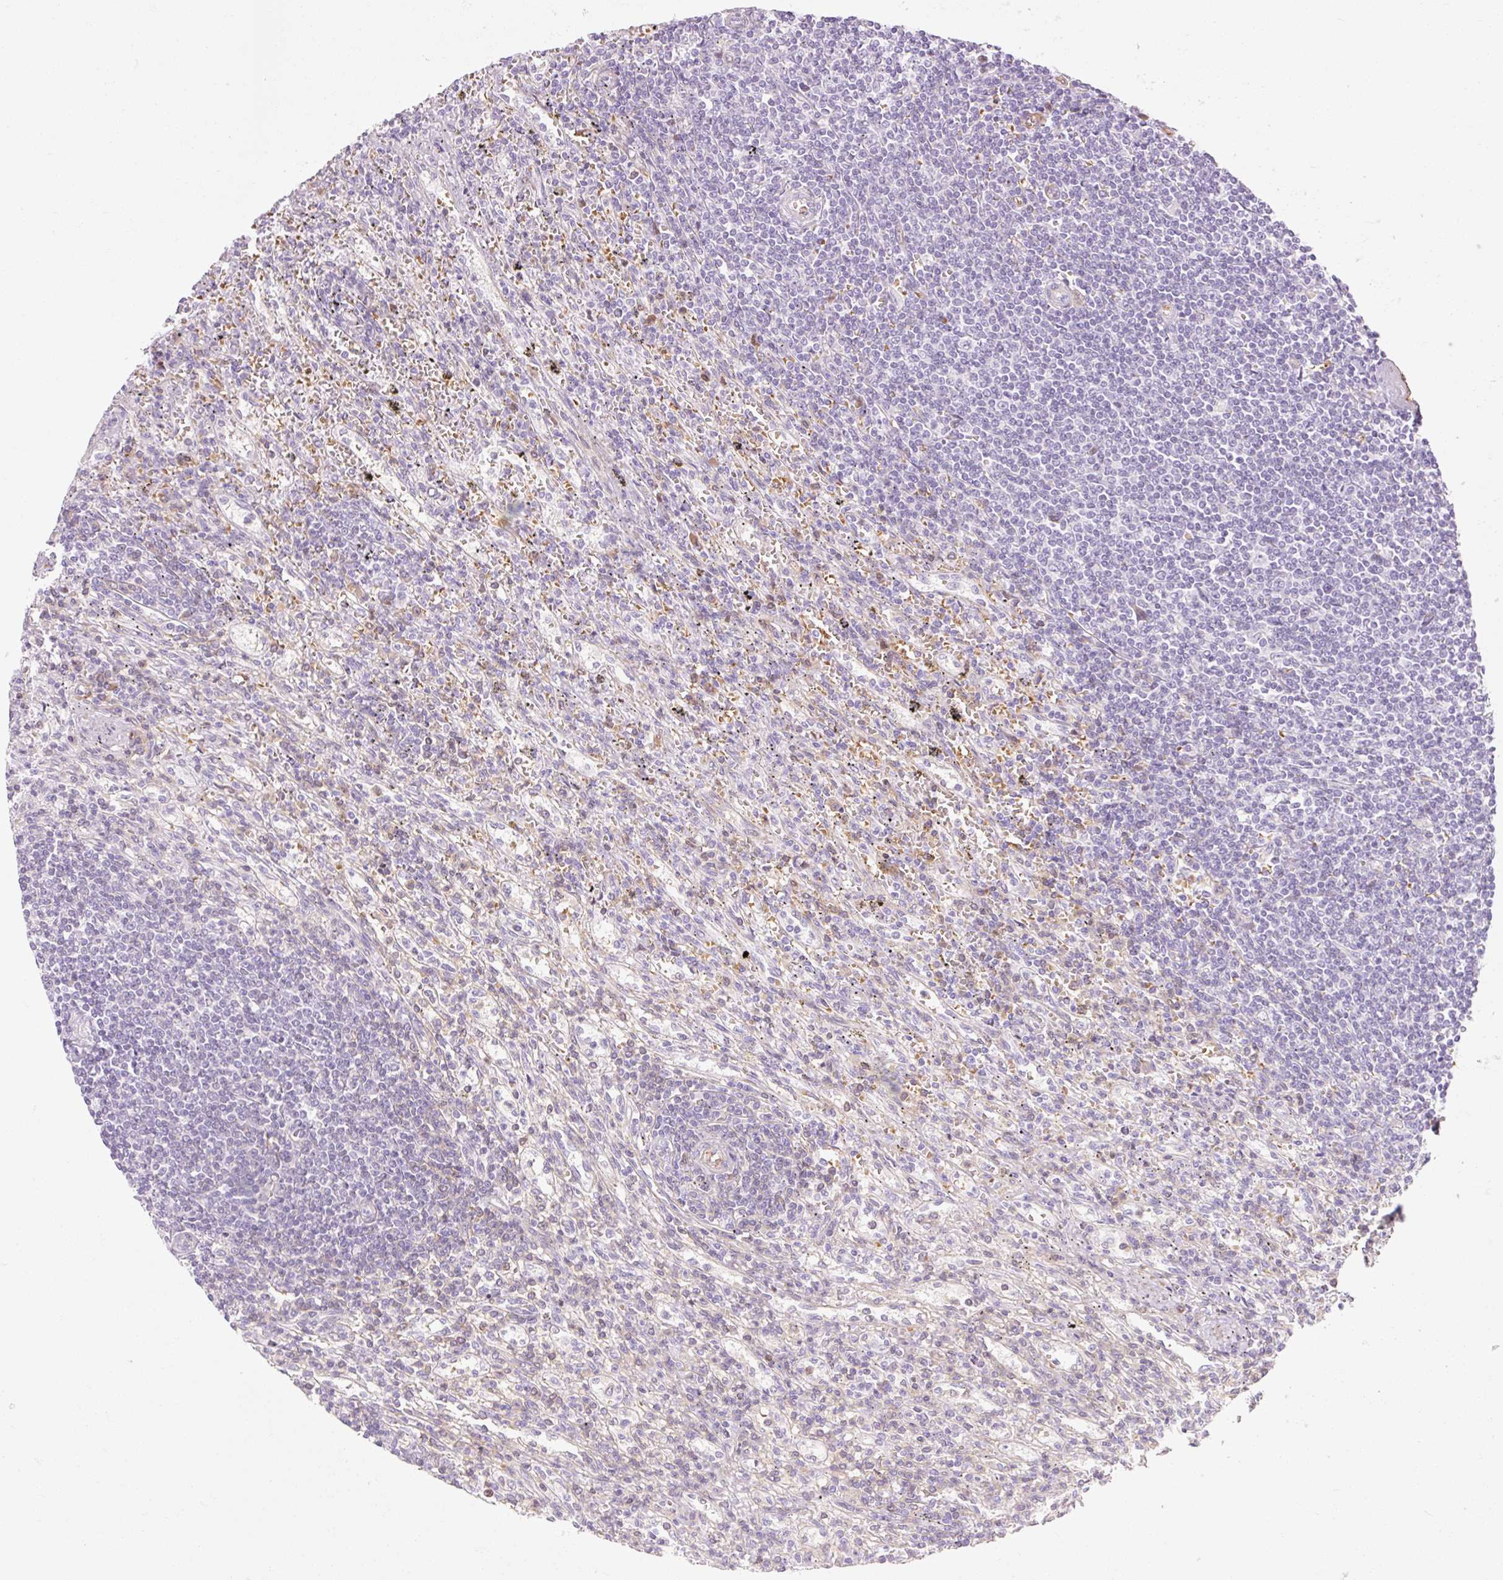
{"staining": {"intensity": "negative", "quantity": "none", "location": "none"}, "tissue": "lymphoma", "cell_type": "Tumor cells", "image_type": "cancer", "snomed": [{"axis": "morphology", "description": "Malignant lymphoma, non-Hodgkin's type, Low grade"}, {"axis": "topography", "description": "Spleen"}], "caption": "An IHC histopathology image of lymphoma is shown. There is no staining in tumor cells of lymphoma.", "gene": "TAF1L", "patient": {"sex": "male", "age": 76}}